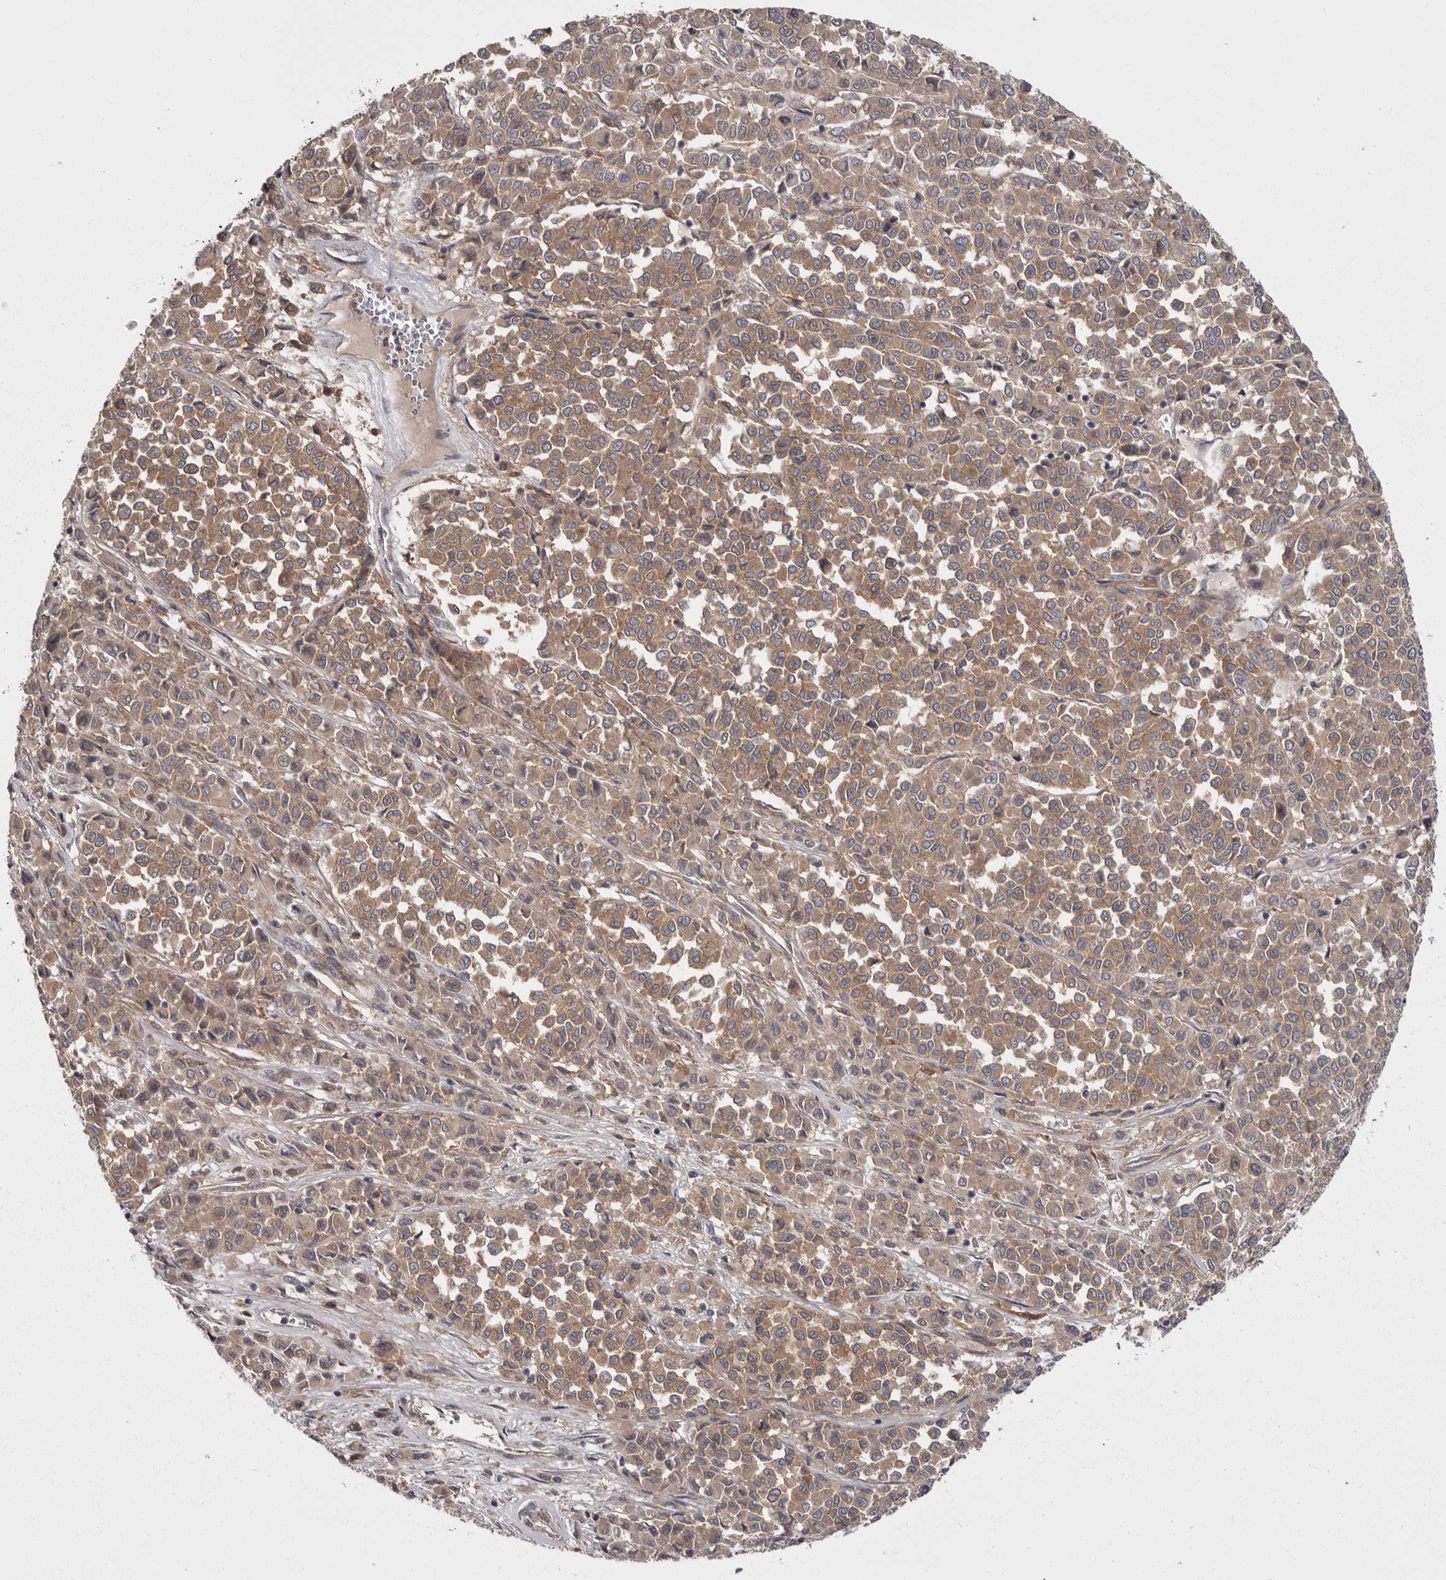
{"staining": {"intensity": "moderate", "quantity": ">75%", "location": "cytoplasmic/membranous"}, "tissue": "melanoma", "cell_type": "Tumor cells", "image_type": "cancer", "snomed": [{"axis": "morphology", "description": "Malignant melanoma, Metastatic site"}, {"axis": "topography", "description": "Pancreas"}], "caption": "Malignant melanoma (metastatic site) stained for a protein reveals moderate cytoplasmic/membranous positivity in tumor cells.", "gene": "OSBPL9", "patient": {"sex": "female", "age": 30}}